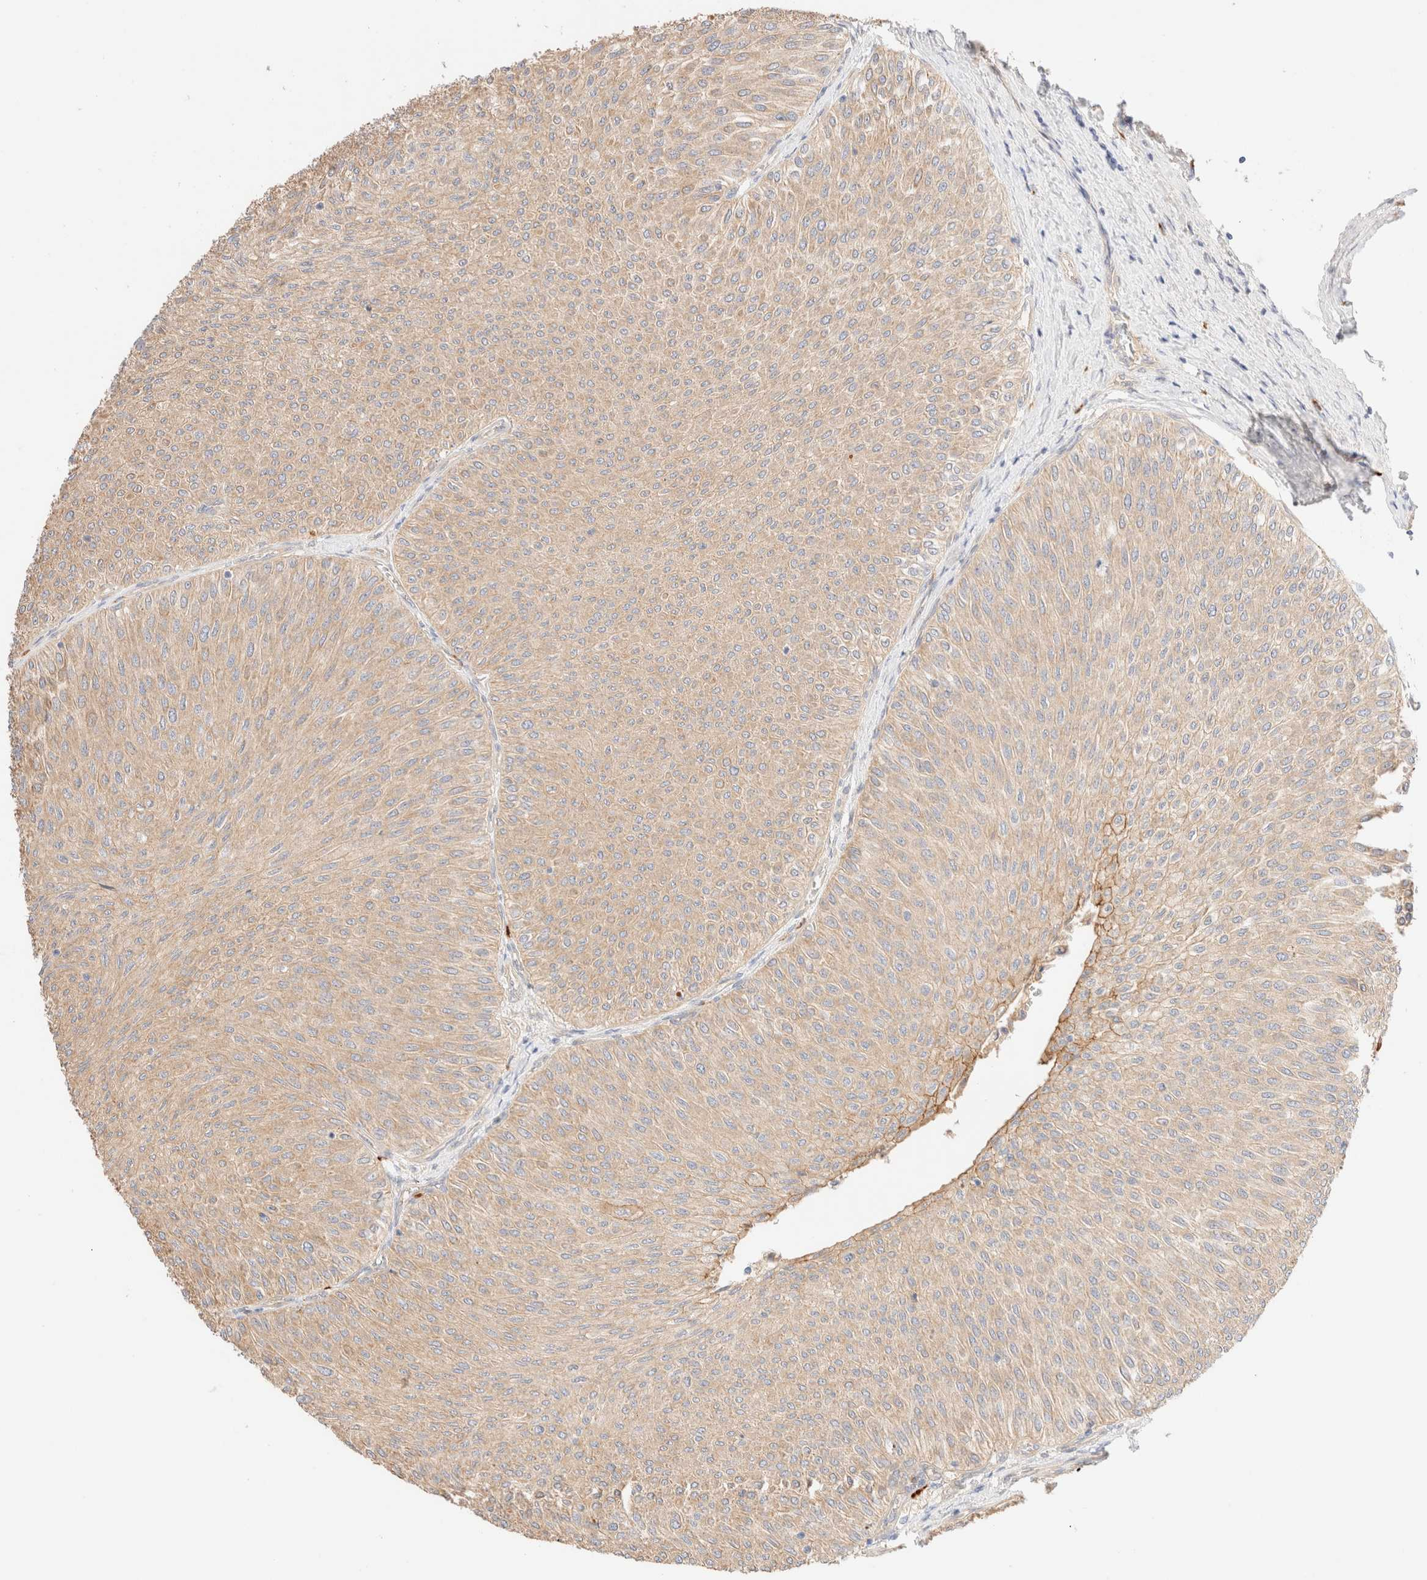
{"staining": {"intensity": "moderate", "quantity": ">75%", "location": "cytoplasmic/membranous"}, "tissue": "urothelial cancer", "cell_type": "Tumor cells", "image_type": "cancer", "snomed": [{"axis": "morphology", "description": "Urothelial carcinoma, Low grade"}, {"axis": "topography", "description": "Urinary bladder"}], "caption": "Immunohistochemistry (IHC) of low-grade urothelial carcinoma reveals medium levels of moderate cytoplasmic/membranous expression in approximately >75% of tumor cells.", "gene": "NIBAN2", "patient": {"sex": "male", "age": 78}}